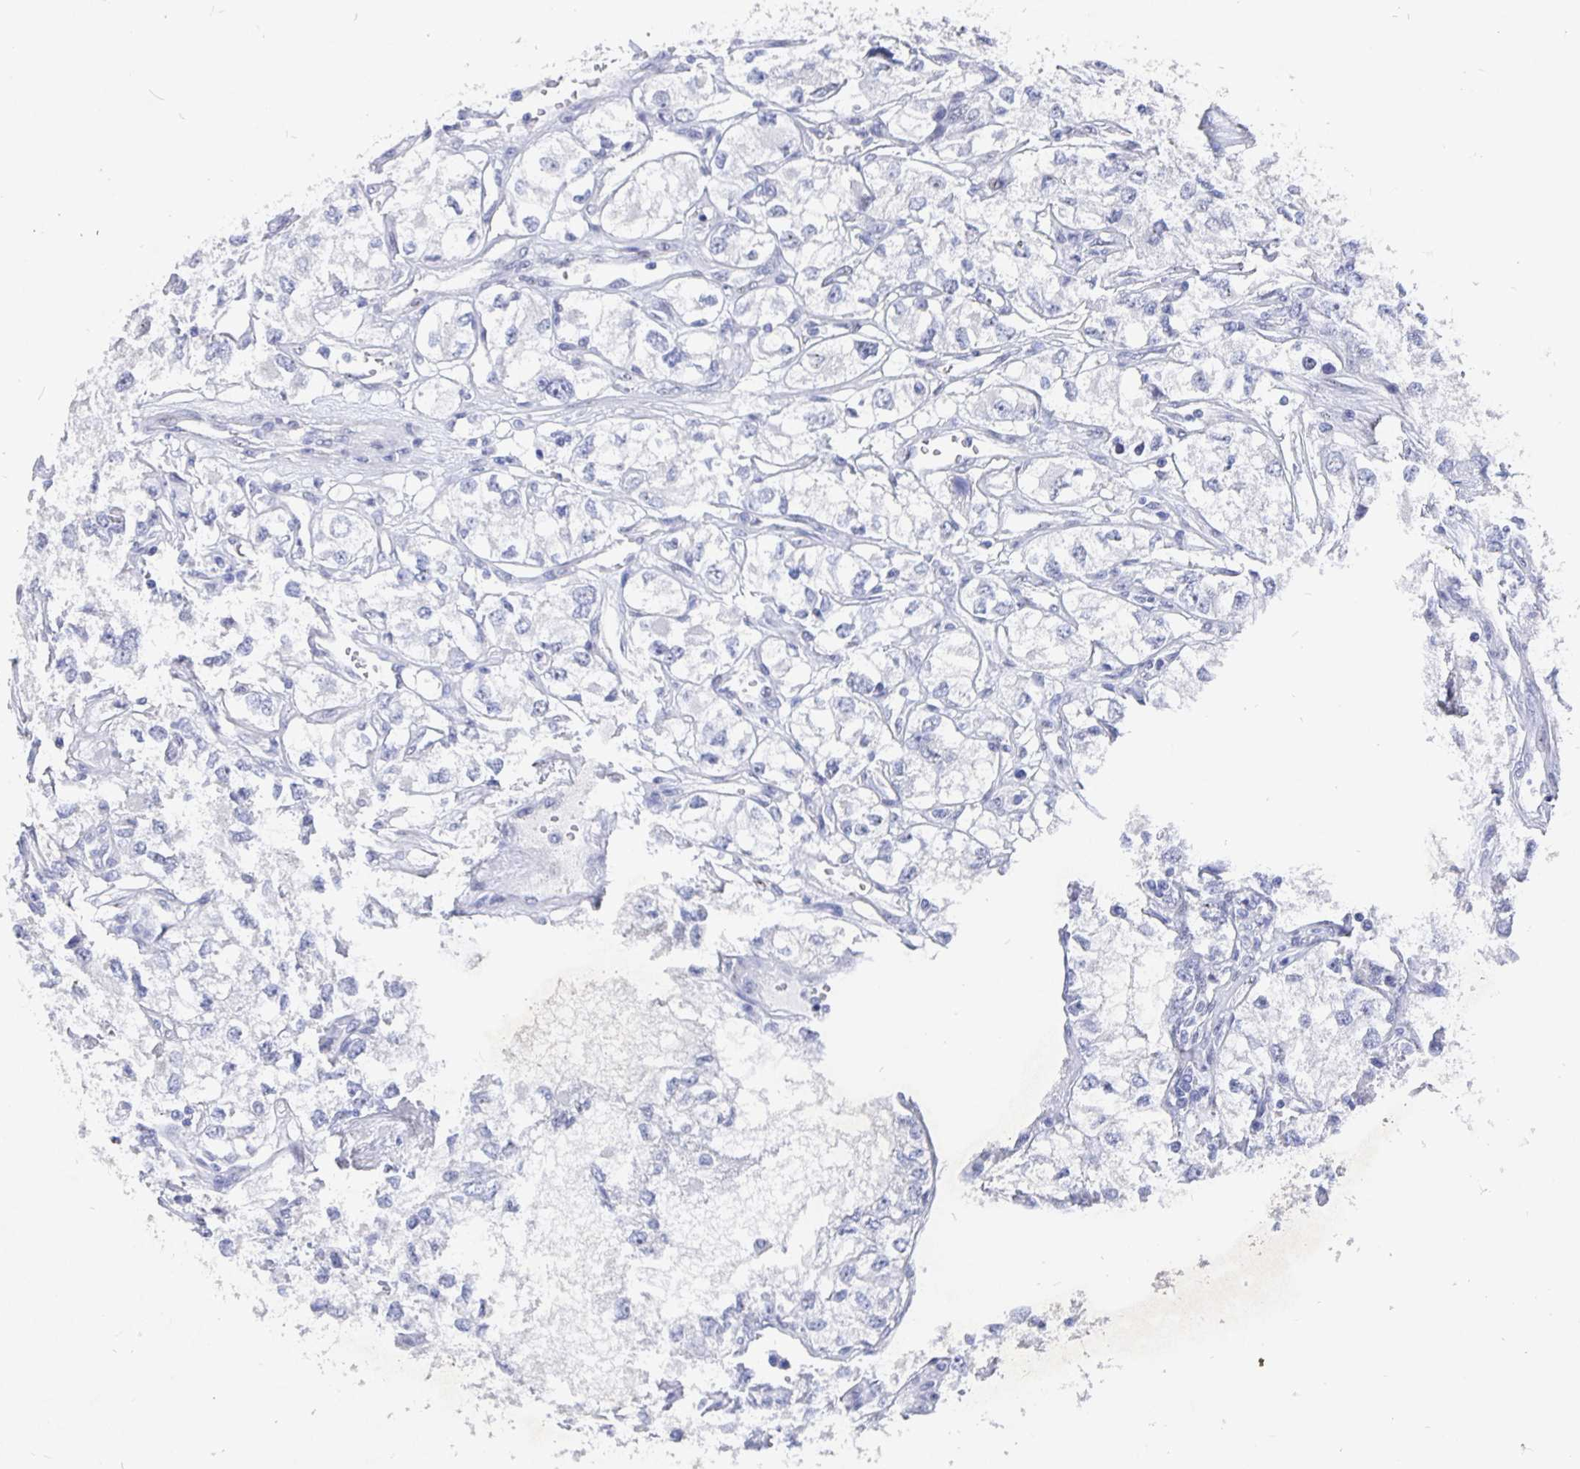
{"staining": {"intensity": "negative", "quantity": "none", "location": "none"}, "tissue": "renal cancer", "cell_type": "Tumor cells", "image_type": "cancer", "snomed": [{"axis": "morphology", "description": "Adenocarcinoma, NOS"}, {"axis": "topography", "description": "Kidney"}], "caption": "DAB immunohistochemical staining of renal cancer shows no significant positivity in tumor cells. (DAB (3,3'-diaminobenzidine) immunohistochemistry (IHC) with hematoxylin counter stain).", "gene": "SMOC1", "patient": {"sex": "female", "age": 59}}